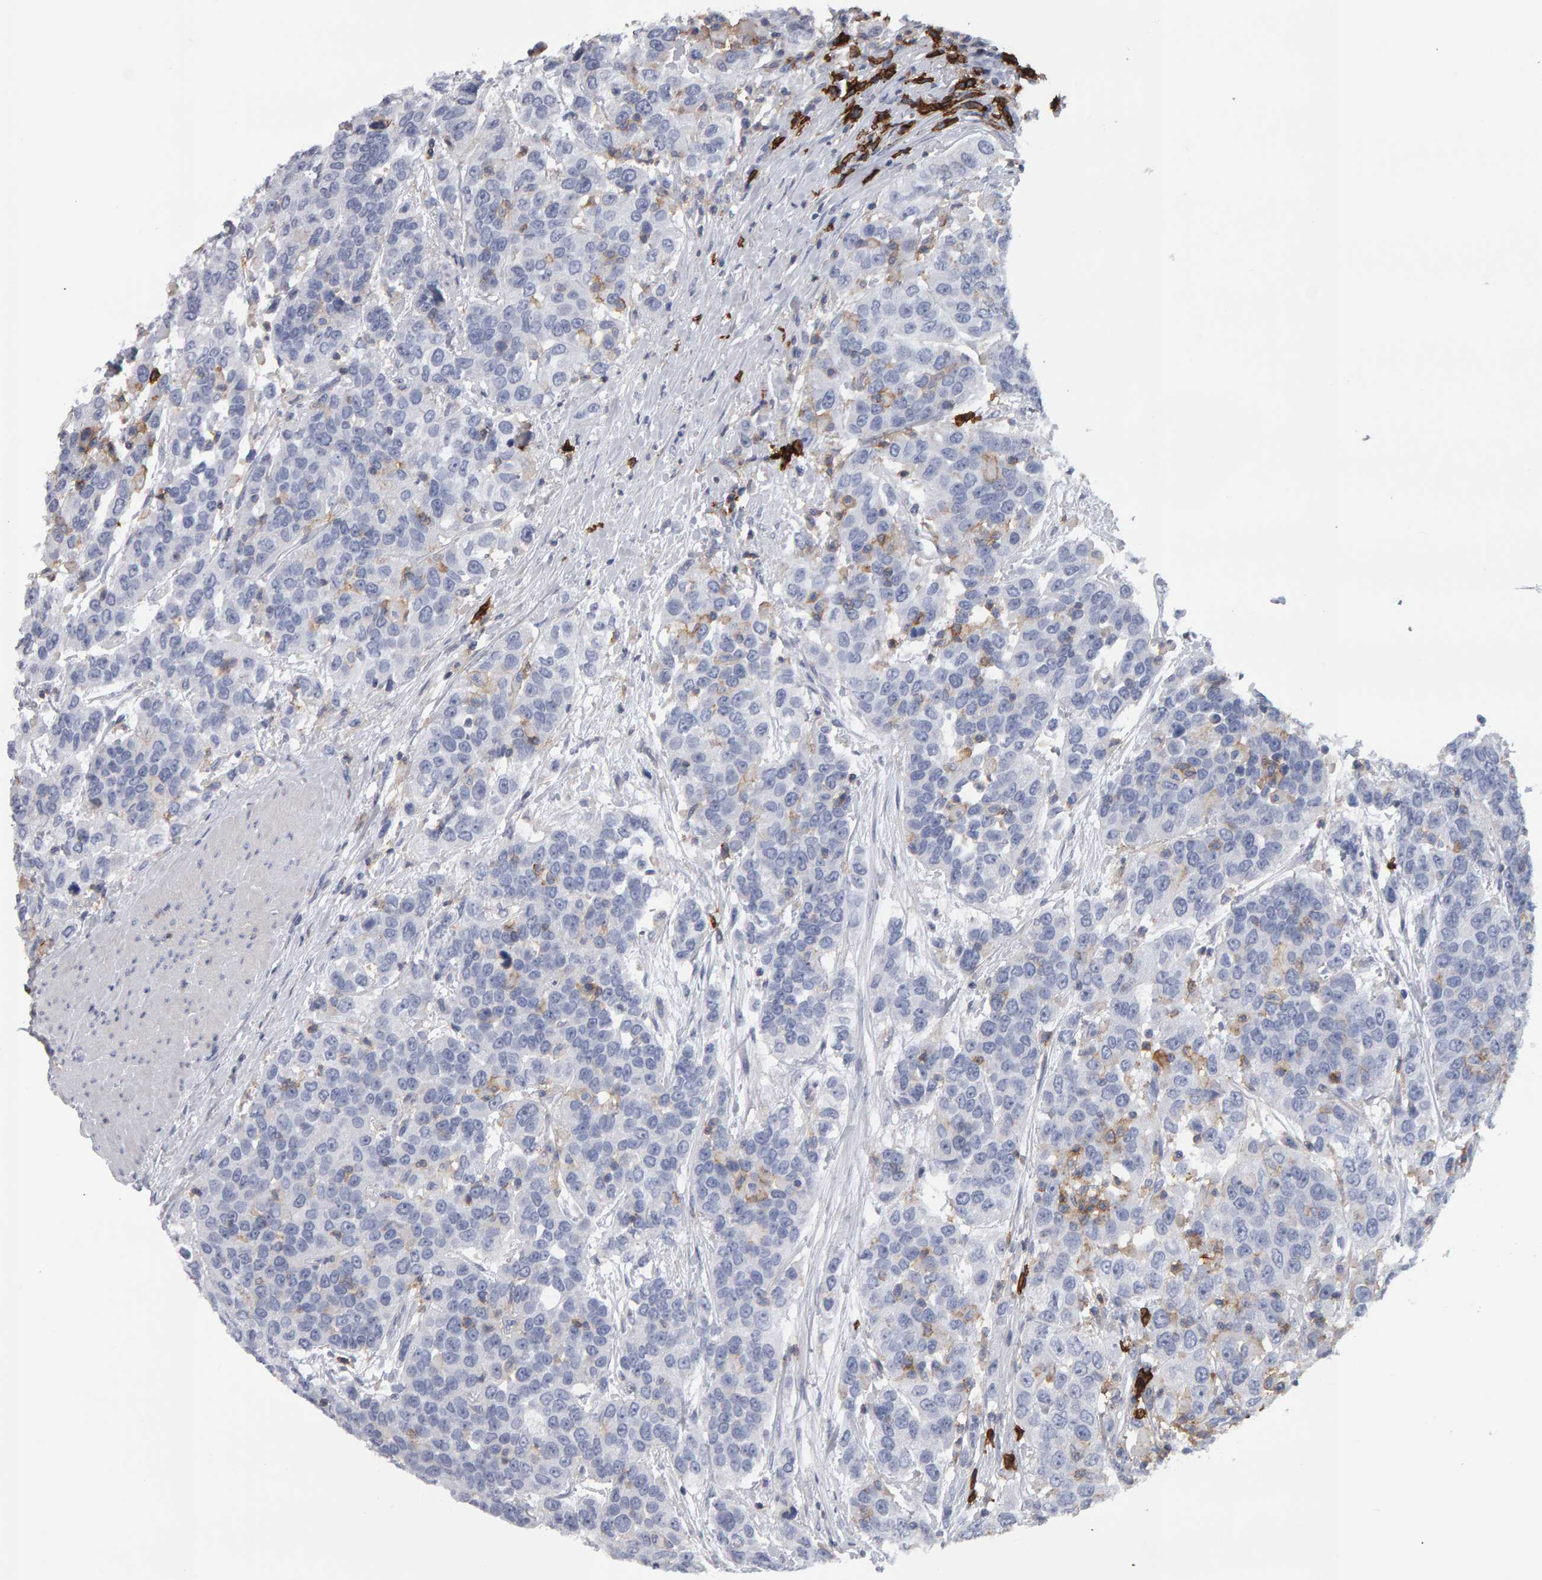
{"staining": {"intensity": "weak", "quantity": "<25%", "location": "cytoplasmic/membranous"}, "tissue": "urothelial cancer", "cell_type": "Tumor cells", "image_type": "cancer", "snomed": [{"axis": "morphology", "description": "Urothelial carcinoma, High grade"}, {"axis": "topography", "description": "Urinary bladder"}], "caption": "A photomicrograph of urothelial cancer stained for a protein exhibits no brown staining in tumor cells.", "gene": "CD38", "patient": {"sex": "female", "age": 80}}